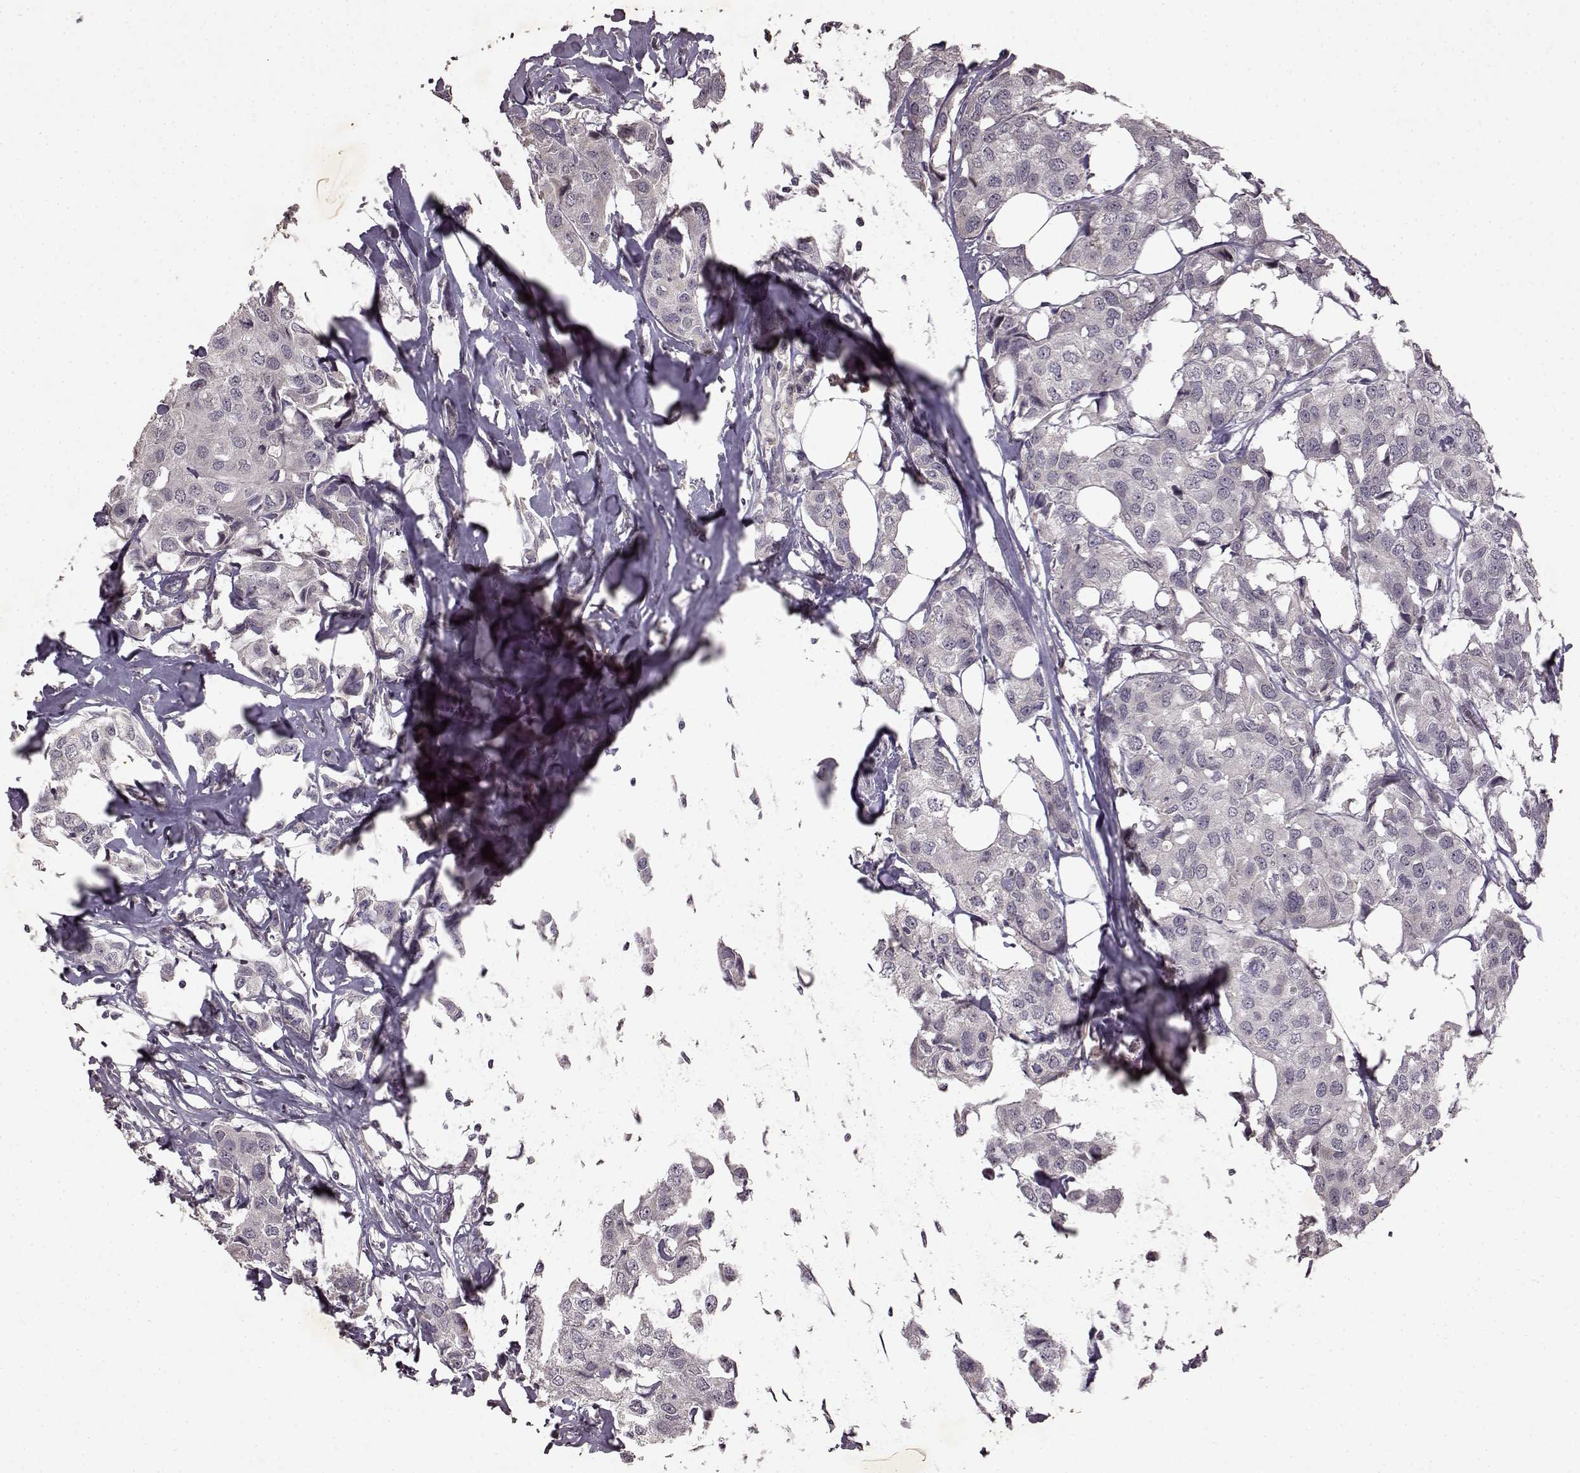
{"staining": {"intensity": "negative", "quantity": "none", "location": "none"}, "tissue": "breast cancer", "cell_type": "Tumor cells", "image_type": "cancer", "snomed": [{"axis": "morphology", "description": "Duct carcinoma"}, {"axis": "topography", "description": "Breast"}], "caption": "Infiltrating ductal carcinoma (breast) was stained to show a protein in brown. There is no significant staining in tumor cells. (DAB immunohistochemistry (IHC), high magnification).", "gene": "LHB", "patient": {"sex": "female", "age": 80}}